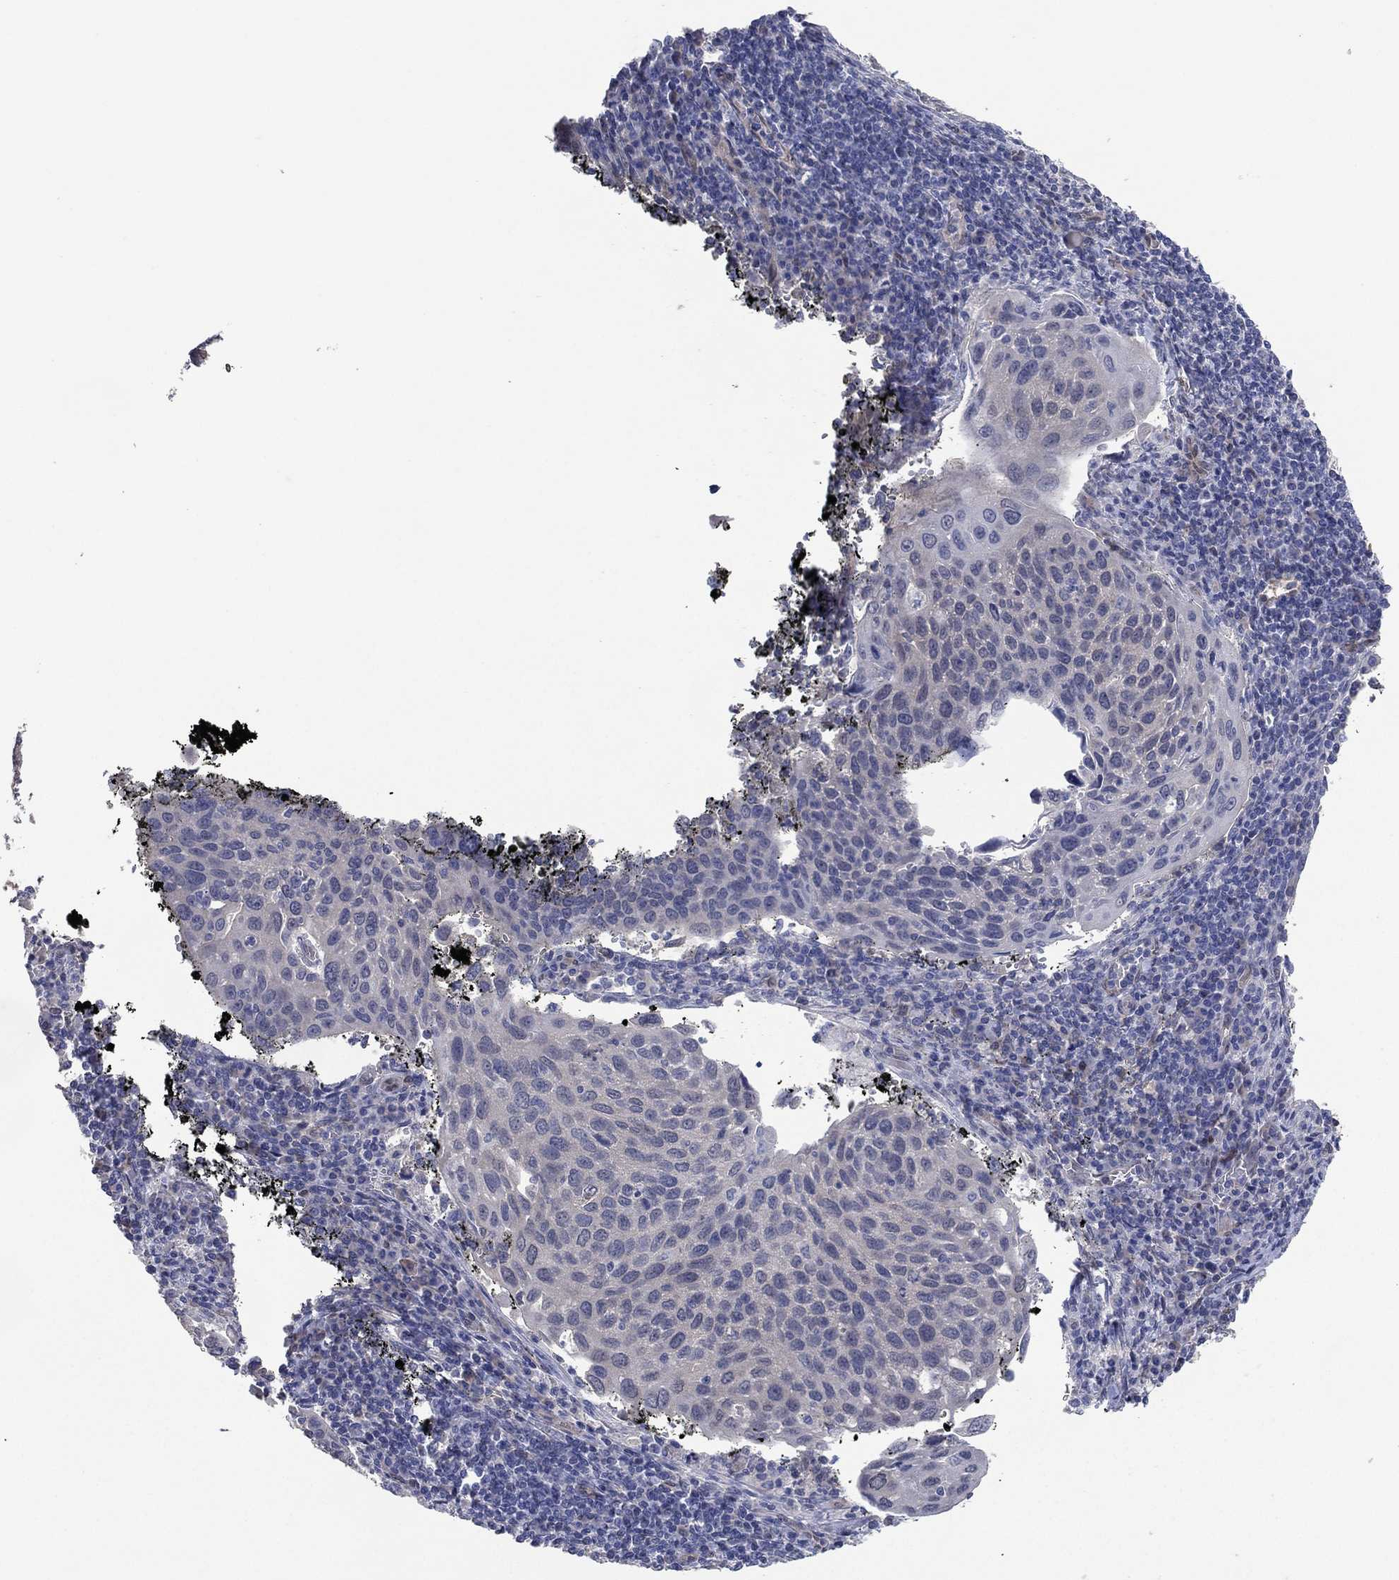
{"staining": {"intensity": "negative", "quantity": "none", "location": "none"}, "tissue": "cervical cancer", "cell_type": "Tumor cells", "image_type": "cancer", "snomed": [{"axis": "morphology", "description": "Squamous cell carcinoma, NOS"}, {"axis": "topography", "description": "Cervix"}], "caption": "There is no significant expression in tumor cells of cervical cancer.", "gene": "AK1", "patient": {"sex": "female", "age": 54}}